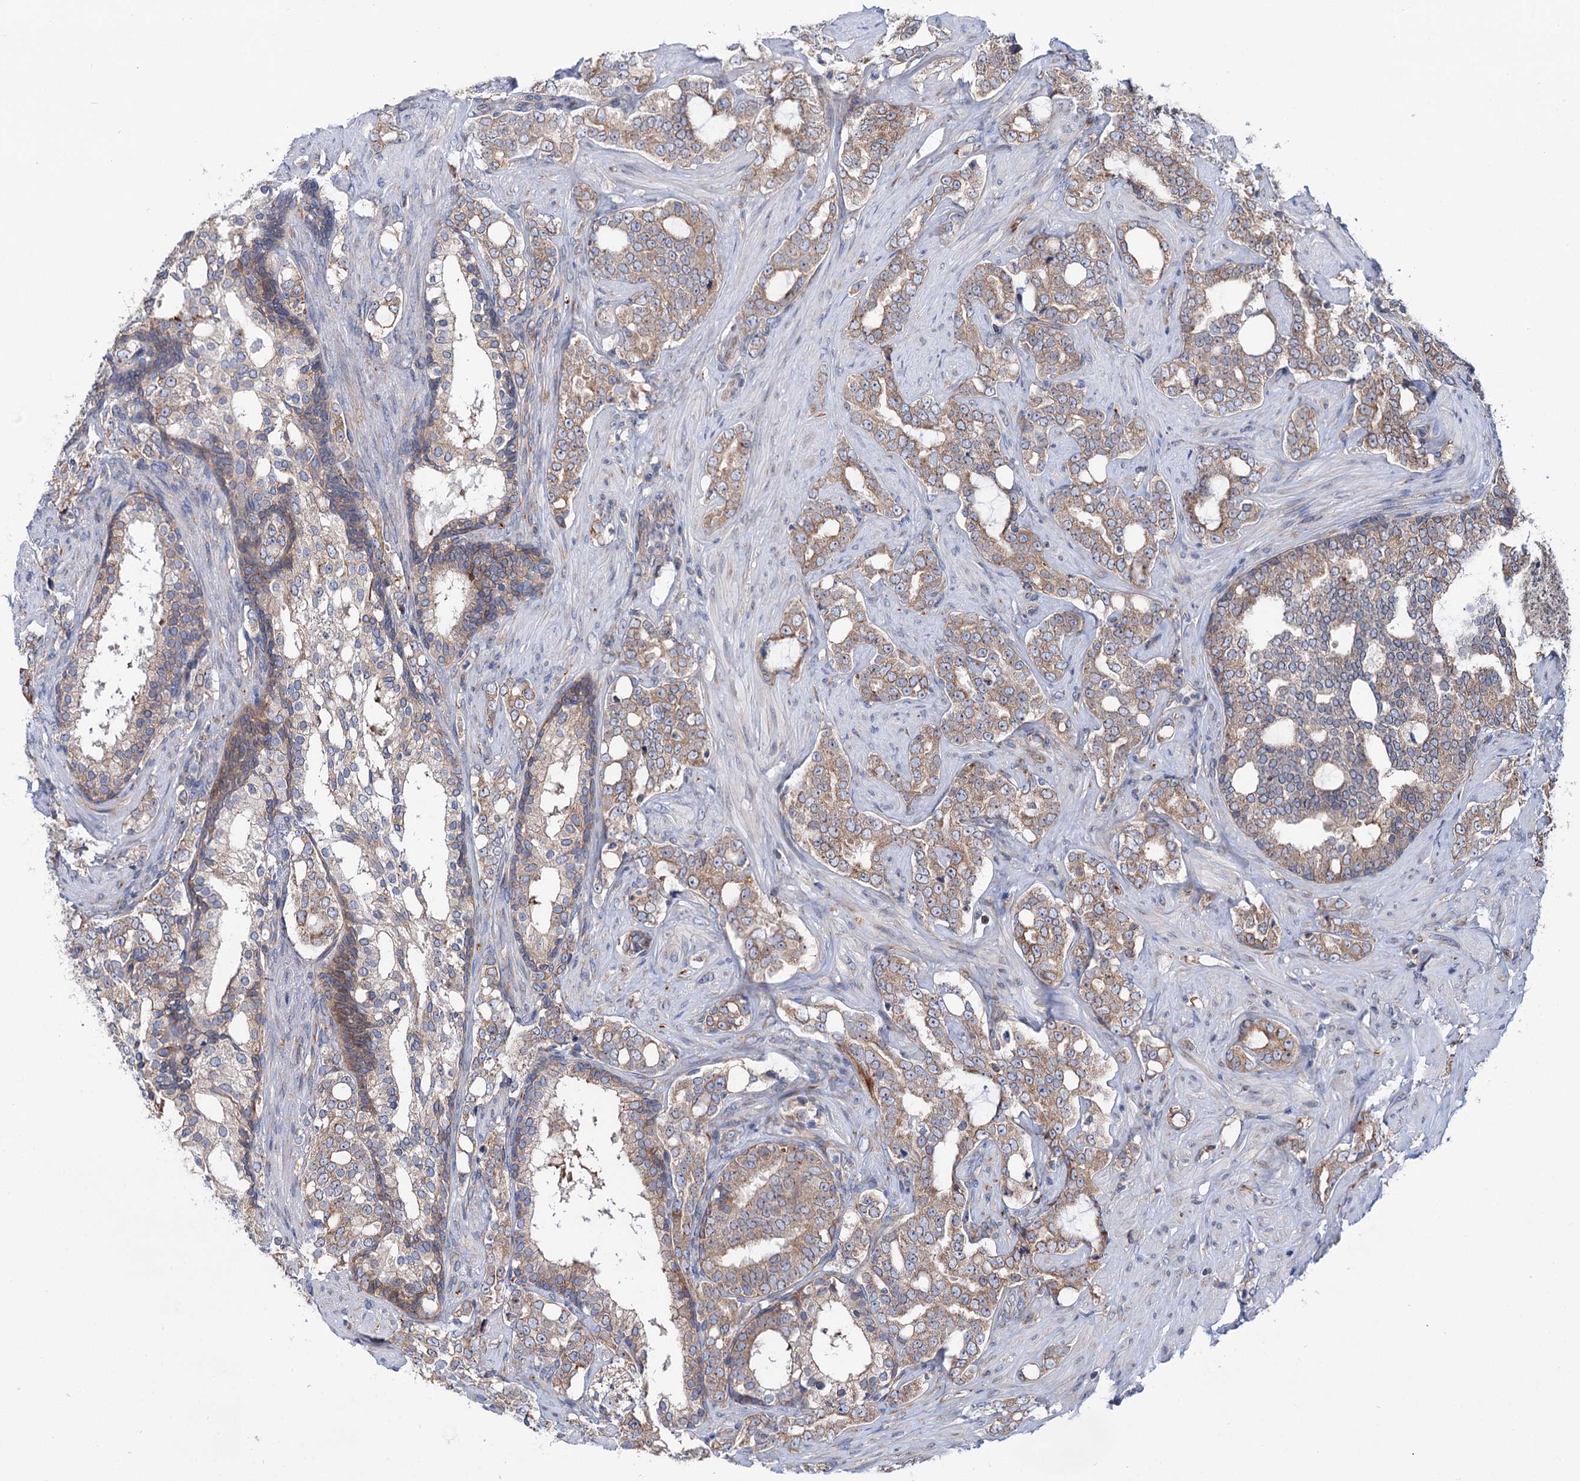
{"staining": {"intensity": "moderate", "quantity": "25%-75%", "location": "cytoplasmic/membranous"}, "tissue": "prostate cancer", "cell_type": "Tumor cells", "image_type": "cancer", "snomed": [{"axis": "morphology", "description": "Adenocarcinoma, High grade"}, {"axis": "topography", "description": "Prostate"}], "caption": "Moderate cytoplasmic/membranous positivity for a protein is present in approximately 25%-75% of tumor cells of prostate high-grade adenocarcinoma using immunohistochemistry (IHC).", "gene": "PTDSS2", "patient": {"sex": "male", "age": 64}}